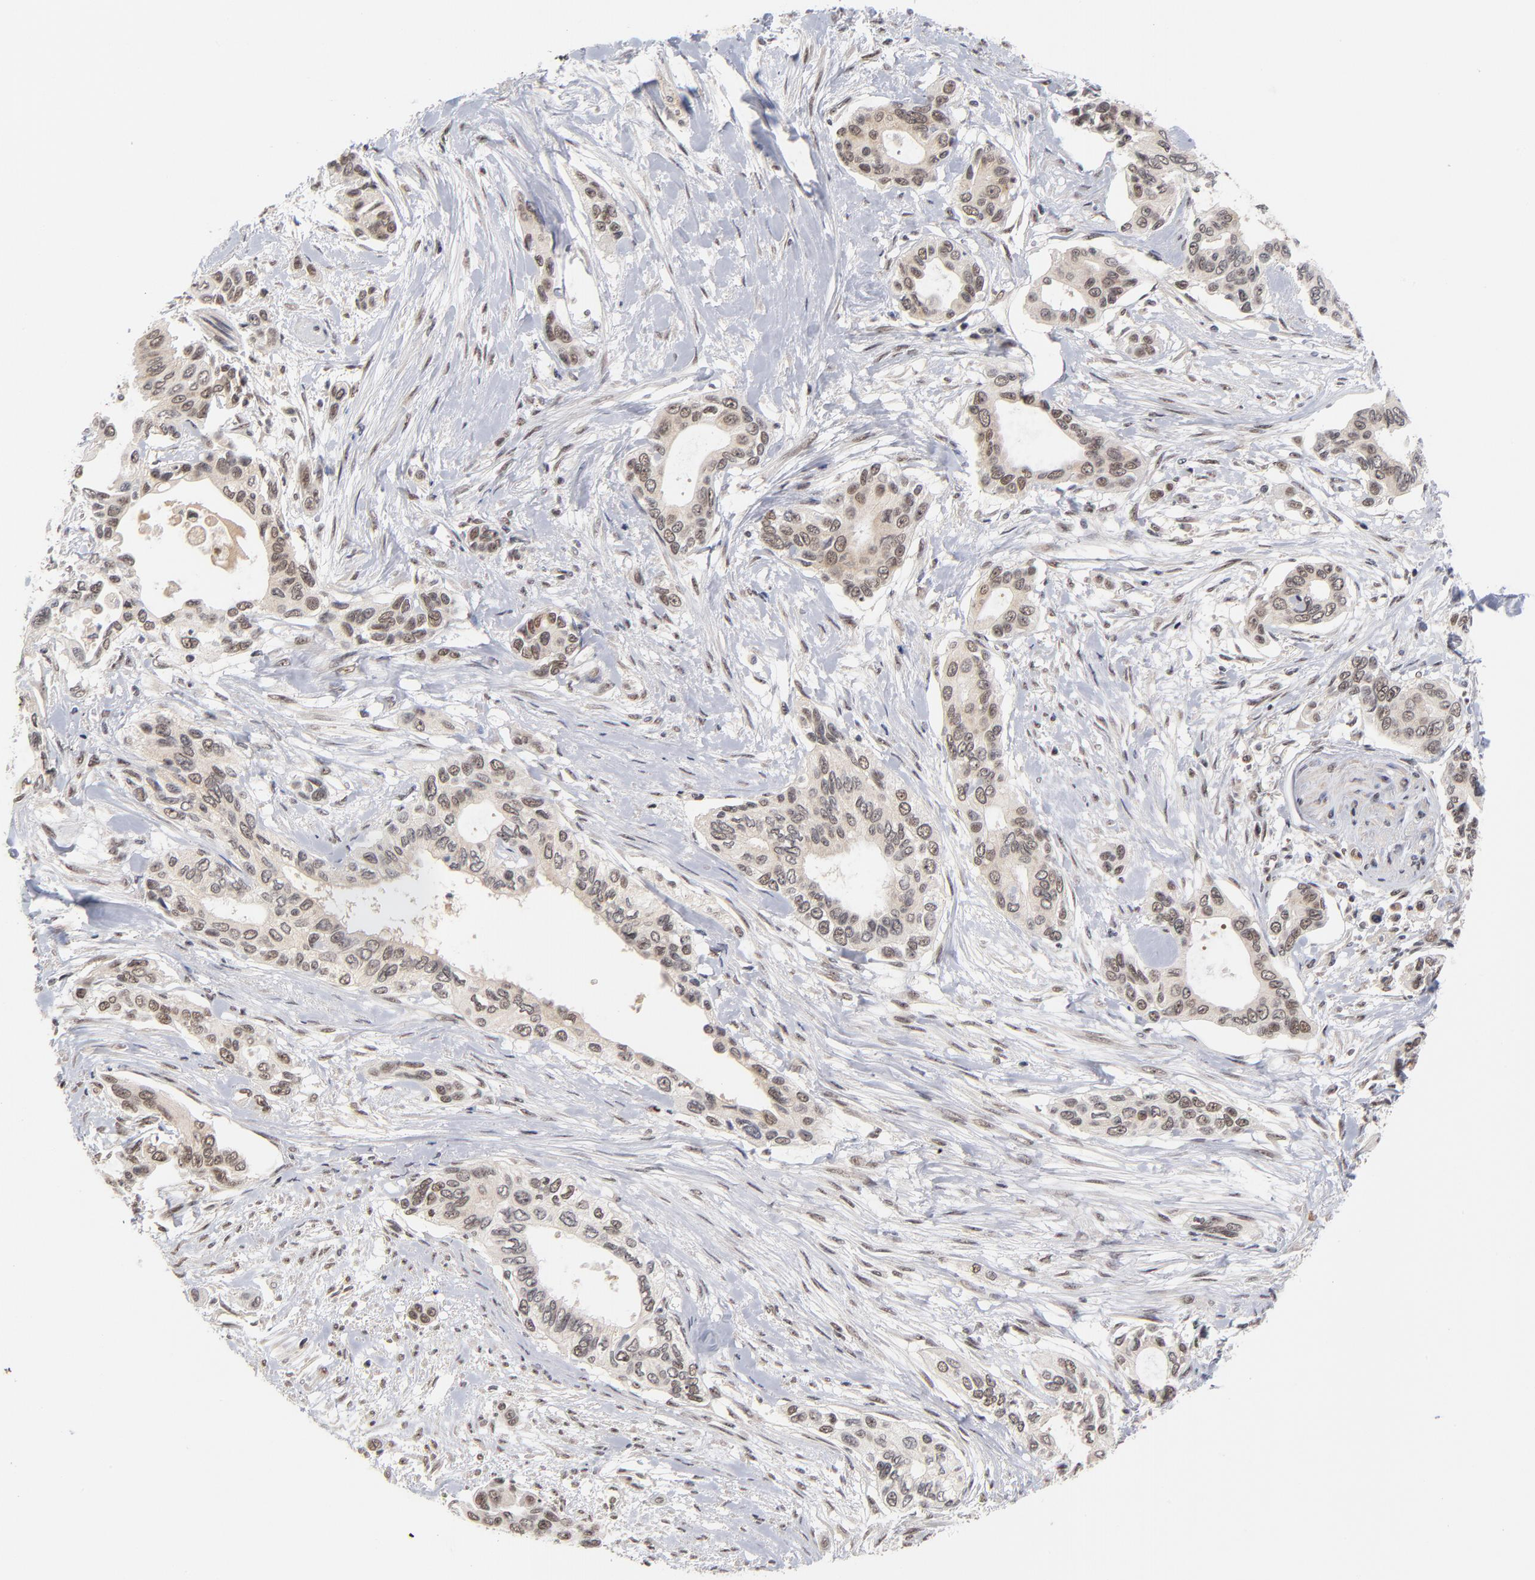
{"staining": {"intensity": "moderate", "quantity": ">75%", "location": "cytoplasmic/membranous"}, "tissue": "pancreatic cancer", "cell_type": "Tumor cells", "image_type": "cancer", "snomed": [{"axis": "morphology", "description": "Adenocarcinoma, NOS"}, {"axis": "topography", "description": "Pancreas"}], "caption": "Pancreatic cancer was stained to show a protein in brown. There is medium levels of moderate cytoplasmic/membranous staining in about >75% of tumor cells. Nuclei are stained in blue.", "gene": "ZNF419", "patient": {"sex": "female", "age": 60}}